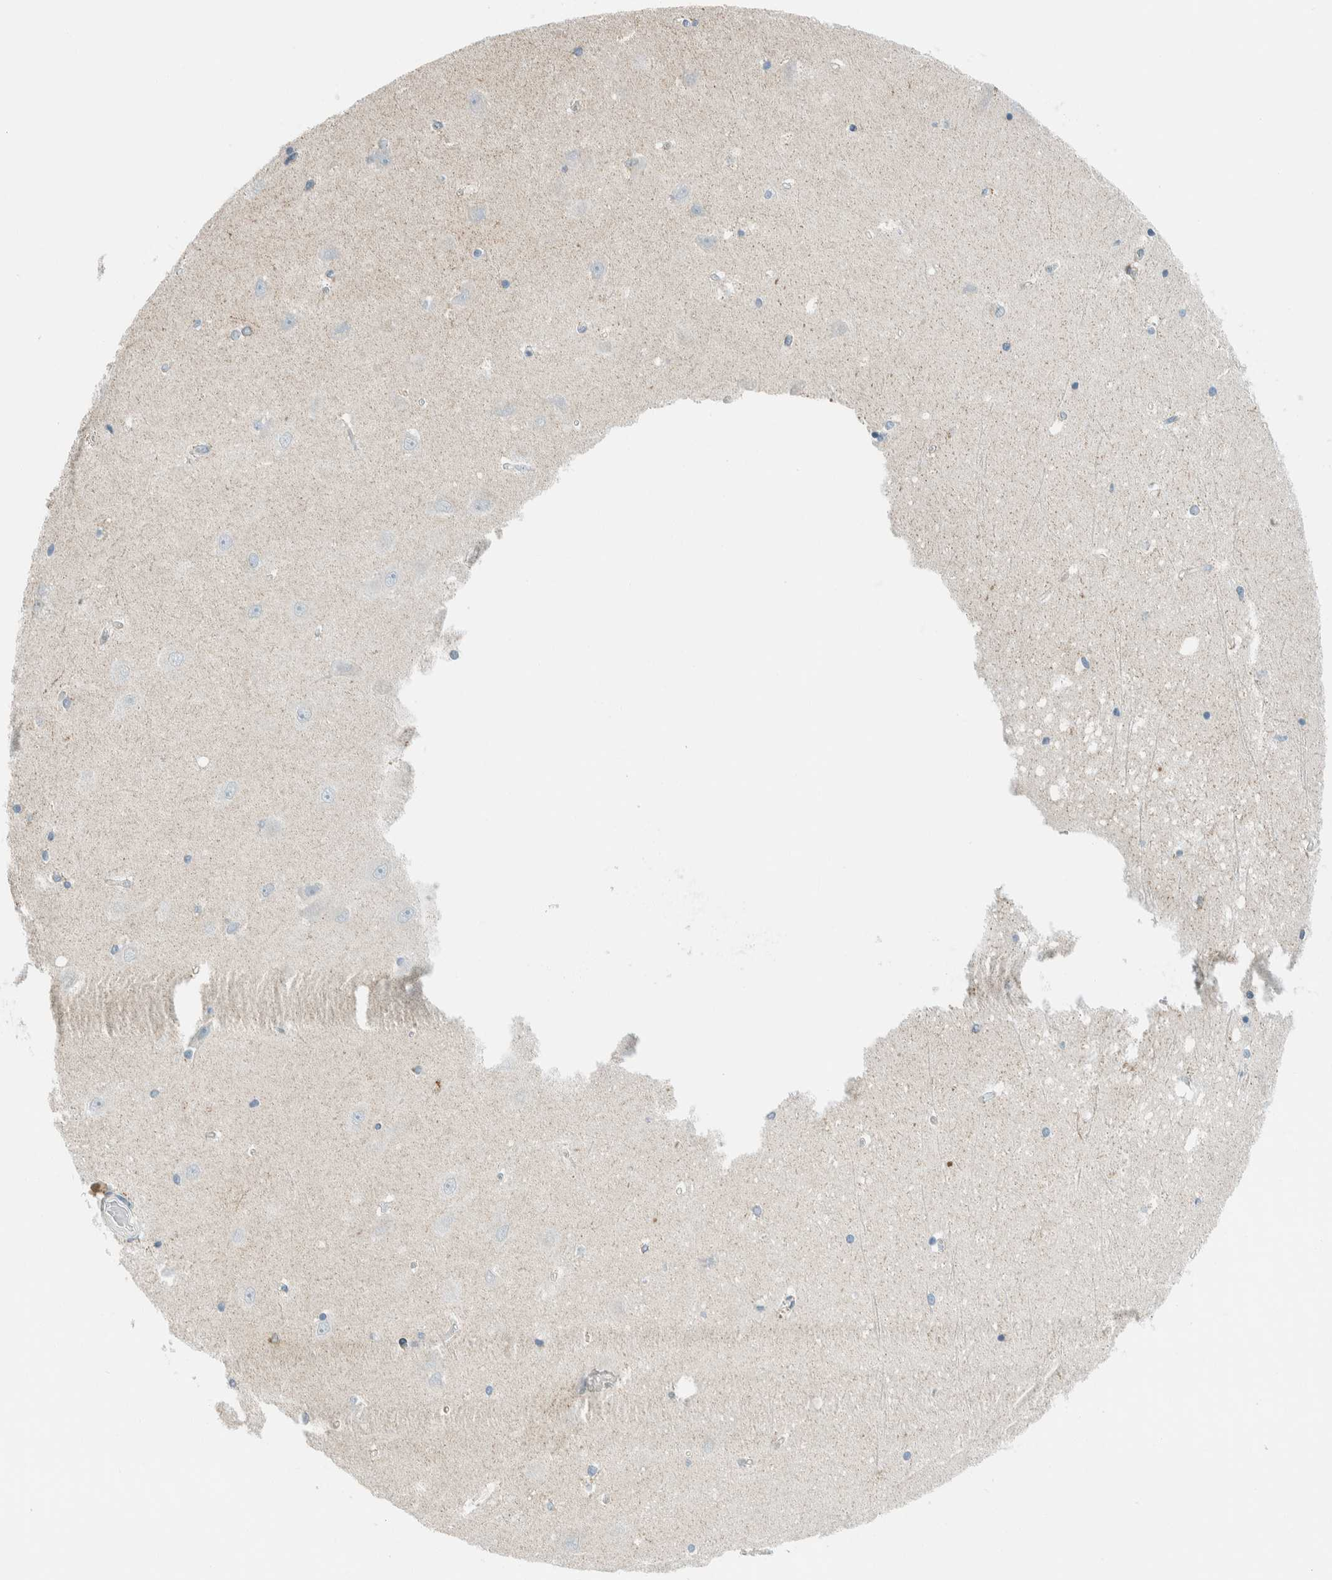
{"staining": {"intensity": "negative", "quantity": "none", "location": "none"}, "tissue": "hippocampus", "cell_type": "Glial cells", "image_type": "normal", "snomed": [{"axis": "morphology", "description": "Normal tissue, NOS"}, {"axis": "topography", "description": "Hippocampus"}], "caption": "The micrograph exhibits no significant positivity in glial cells of hippocampus.", "gene": "AARSD1", "patient": {"sex": "male", "age": 45}}